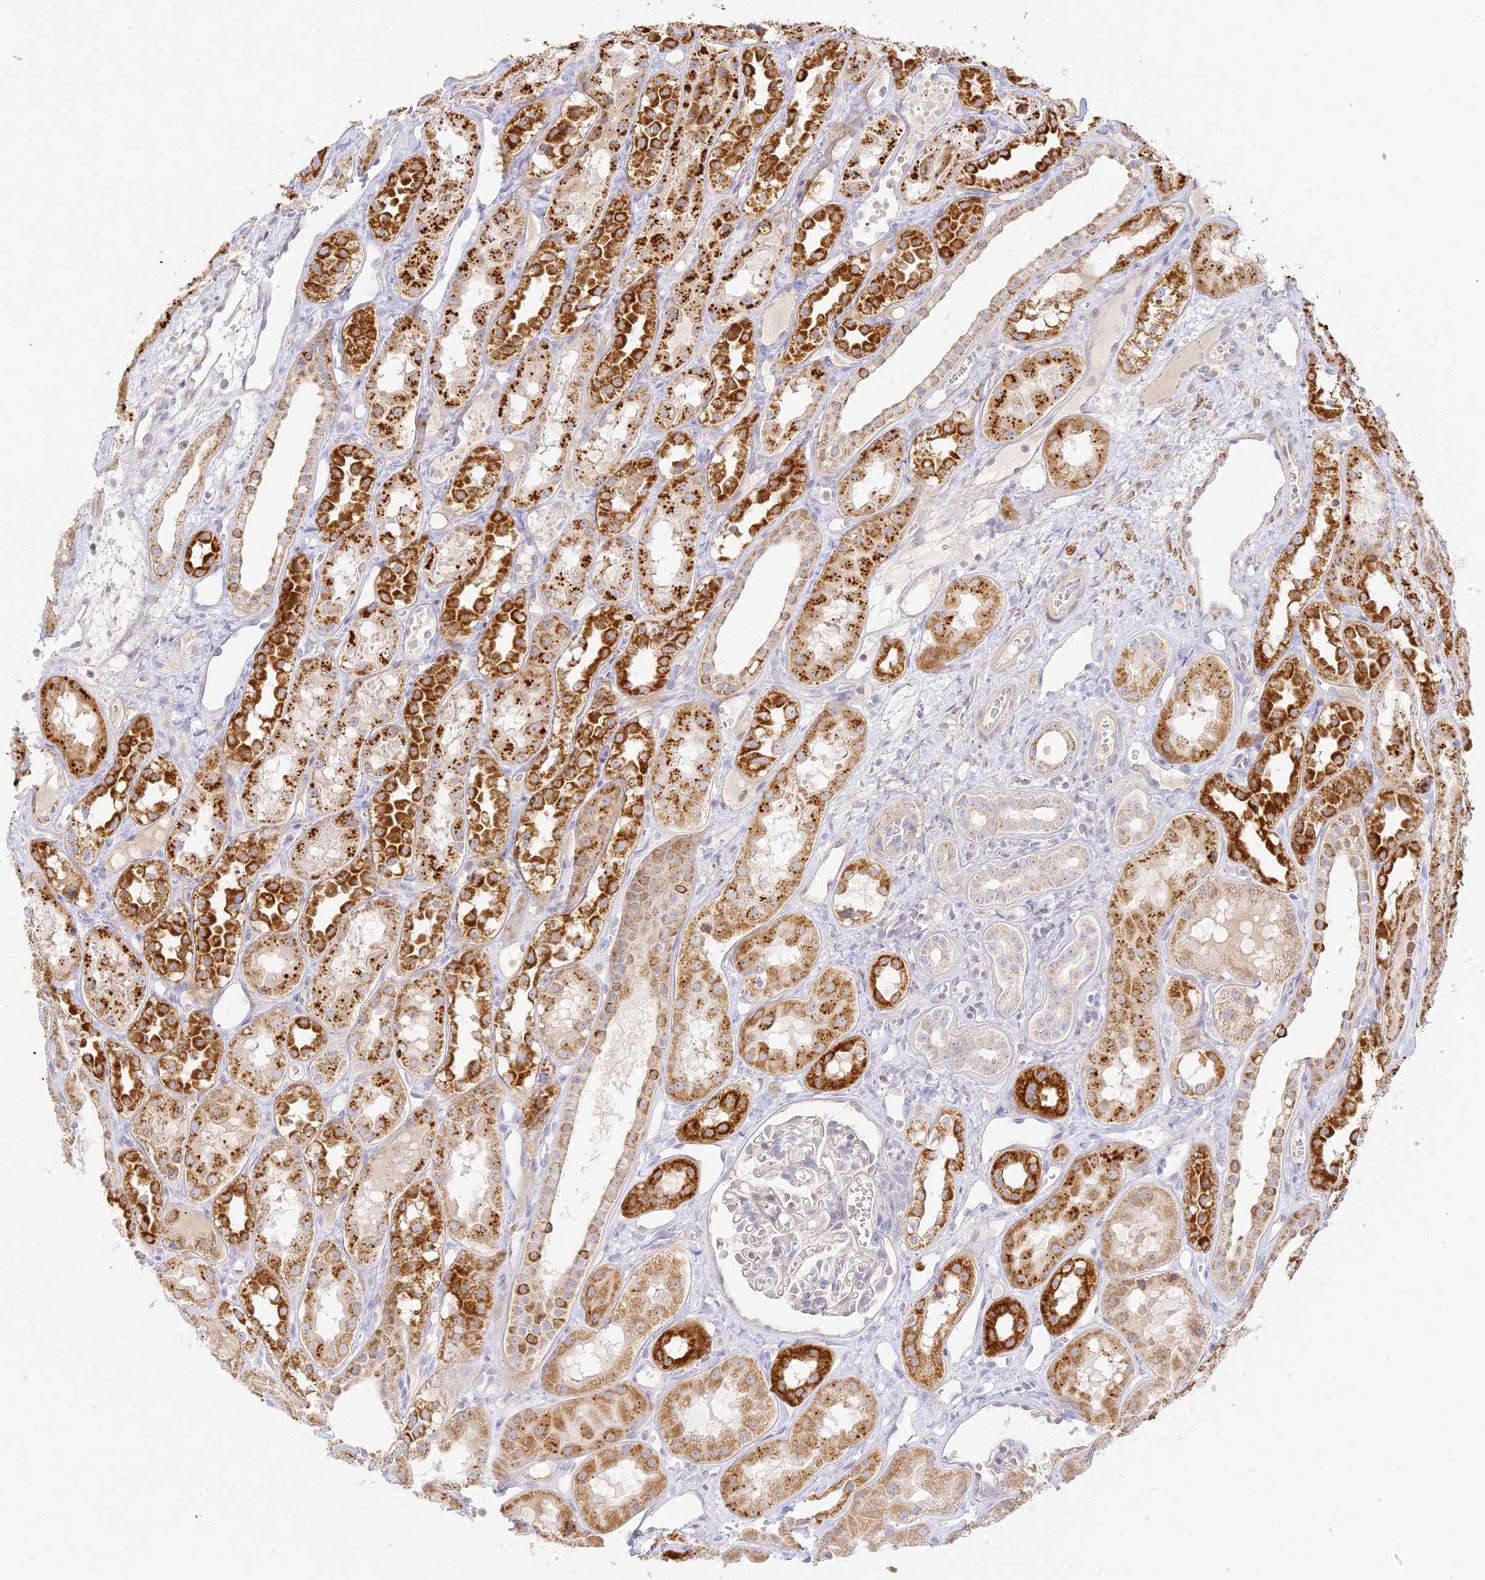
{"staining": {"intensity": "negative", "quantity": "none", "location": "none"}, "tissue": "kidney", "cell_type": "Cells in glomeruli", "image_type": "normal", "snomed": [{"axis": "morphology", "description": "Normal tissue, NOS"}, {"axis": "topography", "description": "Kidney"}], "caption": "High magnification brightfield microscopy of benign kidney stained with DAB (brown) and counterstained with hematoxylin (blue): cells in glomeruli show no significant positivity.", "gene": "LRRC15", "patient": {"sex": "male", "age": 16}}